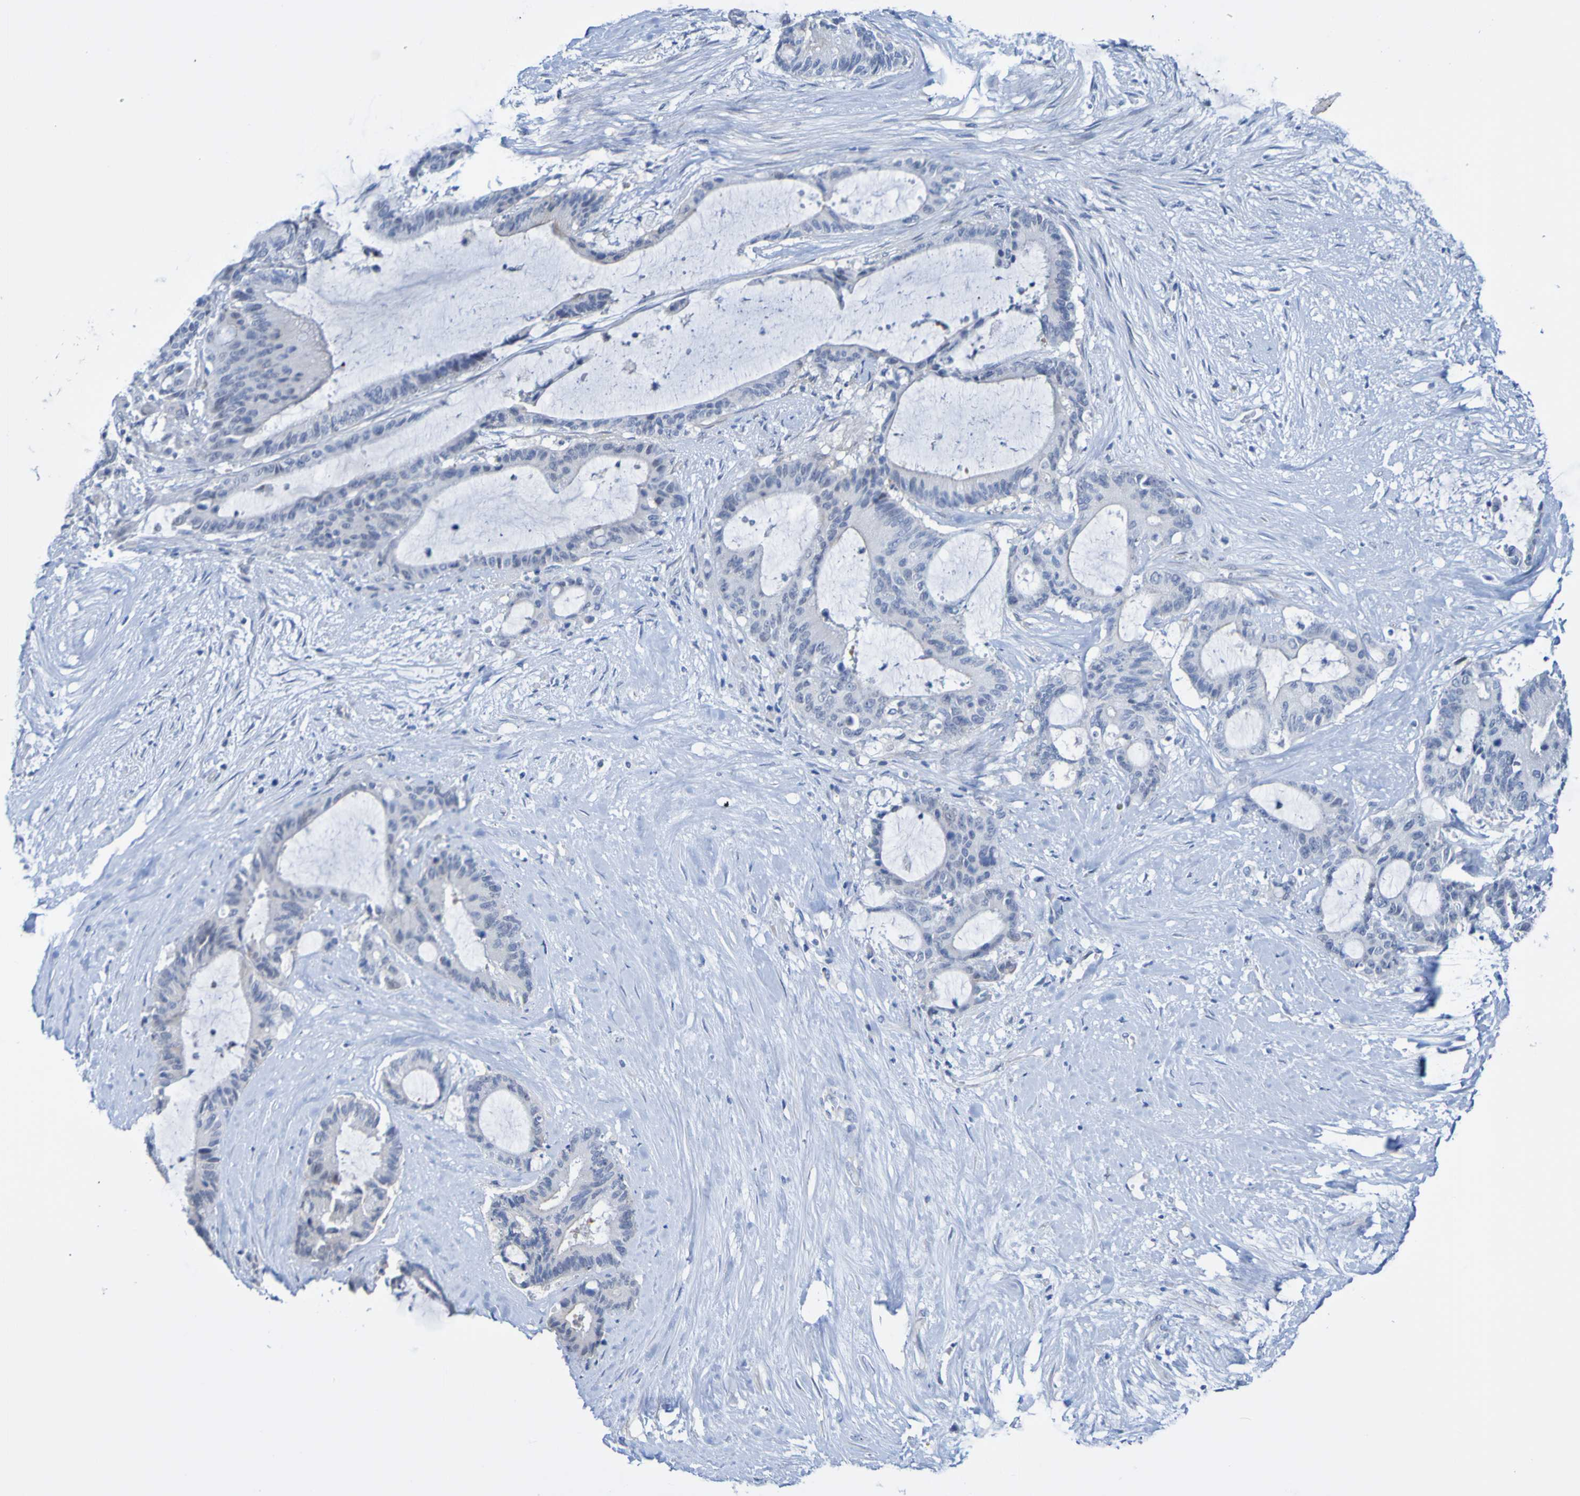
{"staining": {"intensity": "negative", "quantity": "none", "location": "none"}, "tissue": "liver cancer", "cell_type": "Tumor cells", "image_type": "cancer", "snomed": [{"axis": "morphology", "description": "Cholangiocarcinoma"}, {"axis": "topography", "description": "Liver"}], "caption": "Liver cancer (cholangiocarcinoma) was stained to show a protein in brown. There is no significant positivity in tumor cells. (Immunohistochemistry, brightfield microscopy, high magnification).", "gene": "ACMSD", "patient": {"sex": "female", "age": 73}}